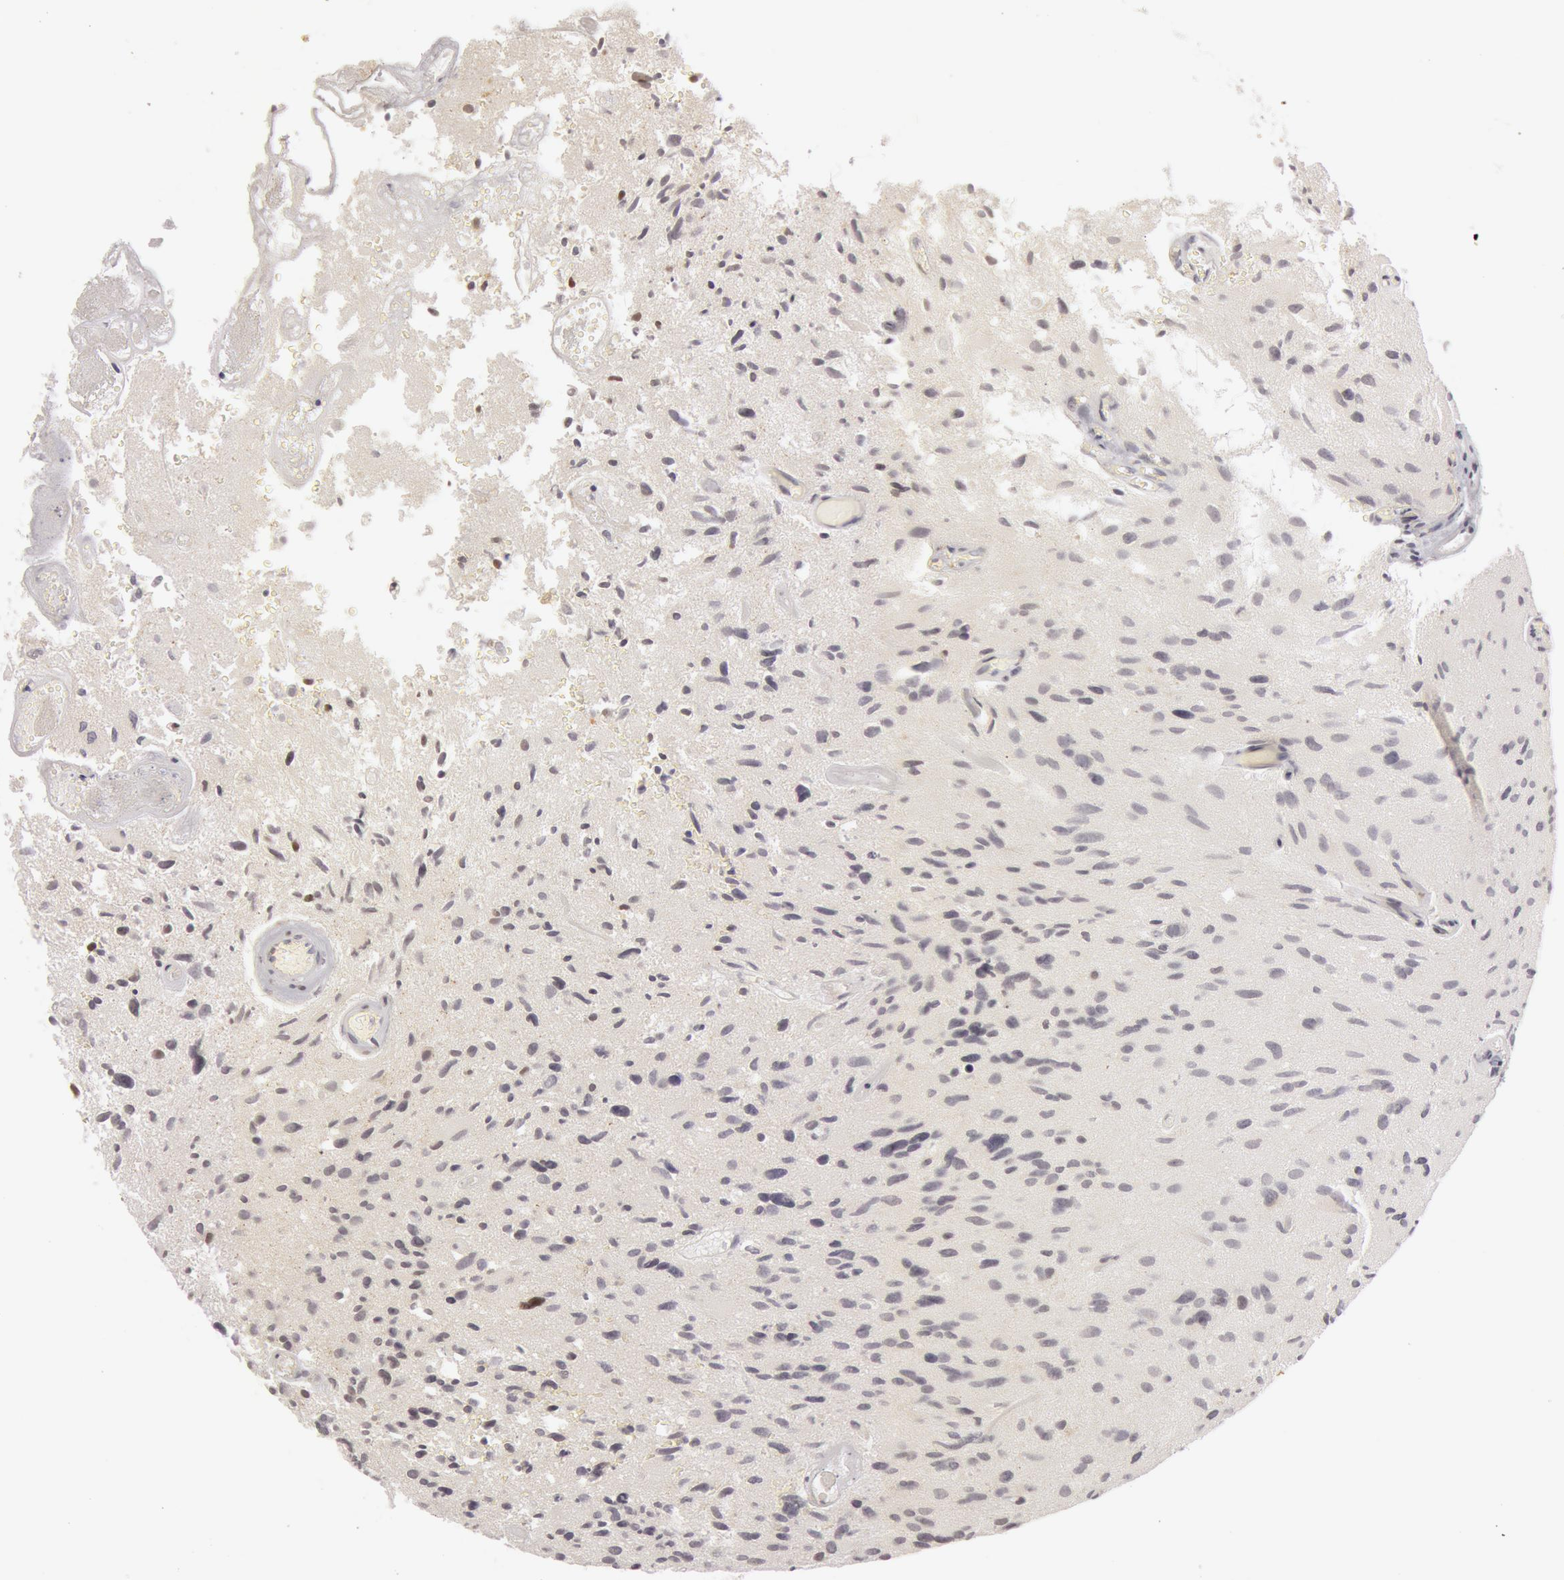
{"staining": {"intensity": "negative", "quantity": "none", "location": "none"}, "tissue": "glioma", "cell_type": "Tumor cells", "image_type": "cancer", "snomed": [{"axis": "morphology", "description": "Glioma, malignant, High grade"}, {"axis": "topography", "description": "Brain"}], "caption": "Immunohistochemistry (IHC) of human glioma displays no staining in tumor cells.", "gene": "OASL", "patient": {"sex": "male", "age": 69}}